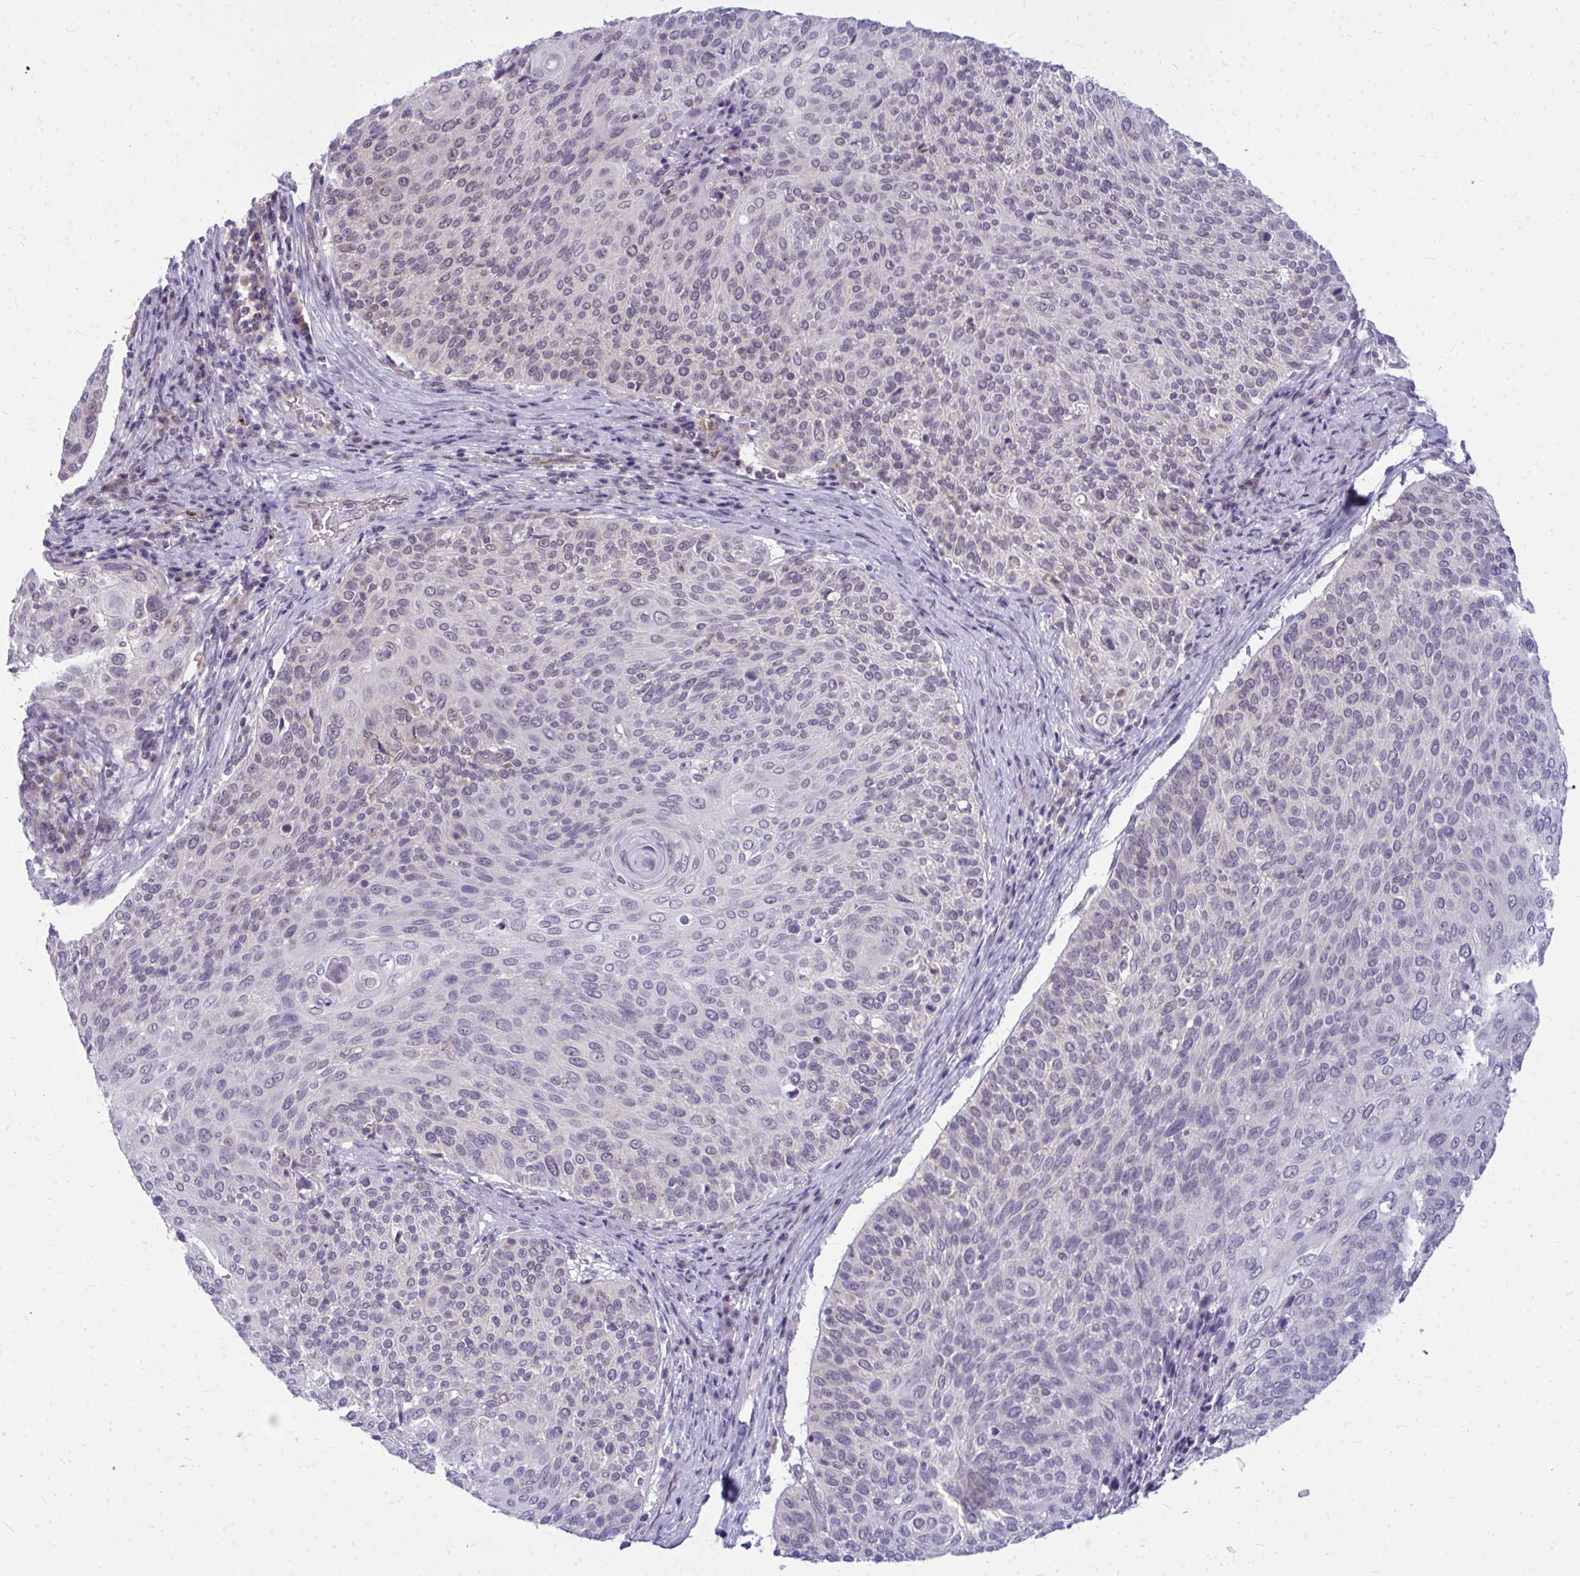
{"staining": {"intensity": "negative", "quantity": "none", "location": "none"}, "tissue": "cervical cancer", "cell_type": "Tumor cells", "image_type": "cancer", "snomed": [{"axis": "morphology", "description": "Squamous cell carcinoma, NOS"}, {"axis": "topography", "description": "Cervix"}], "caption": "The photomicrograph displays no staining of tumor cells in squamous cell carcinoma (cervical).", "gene": "ACSL5", "patient": {"sex": "female", "age": 31}}